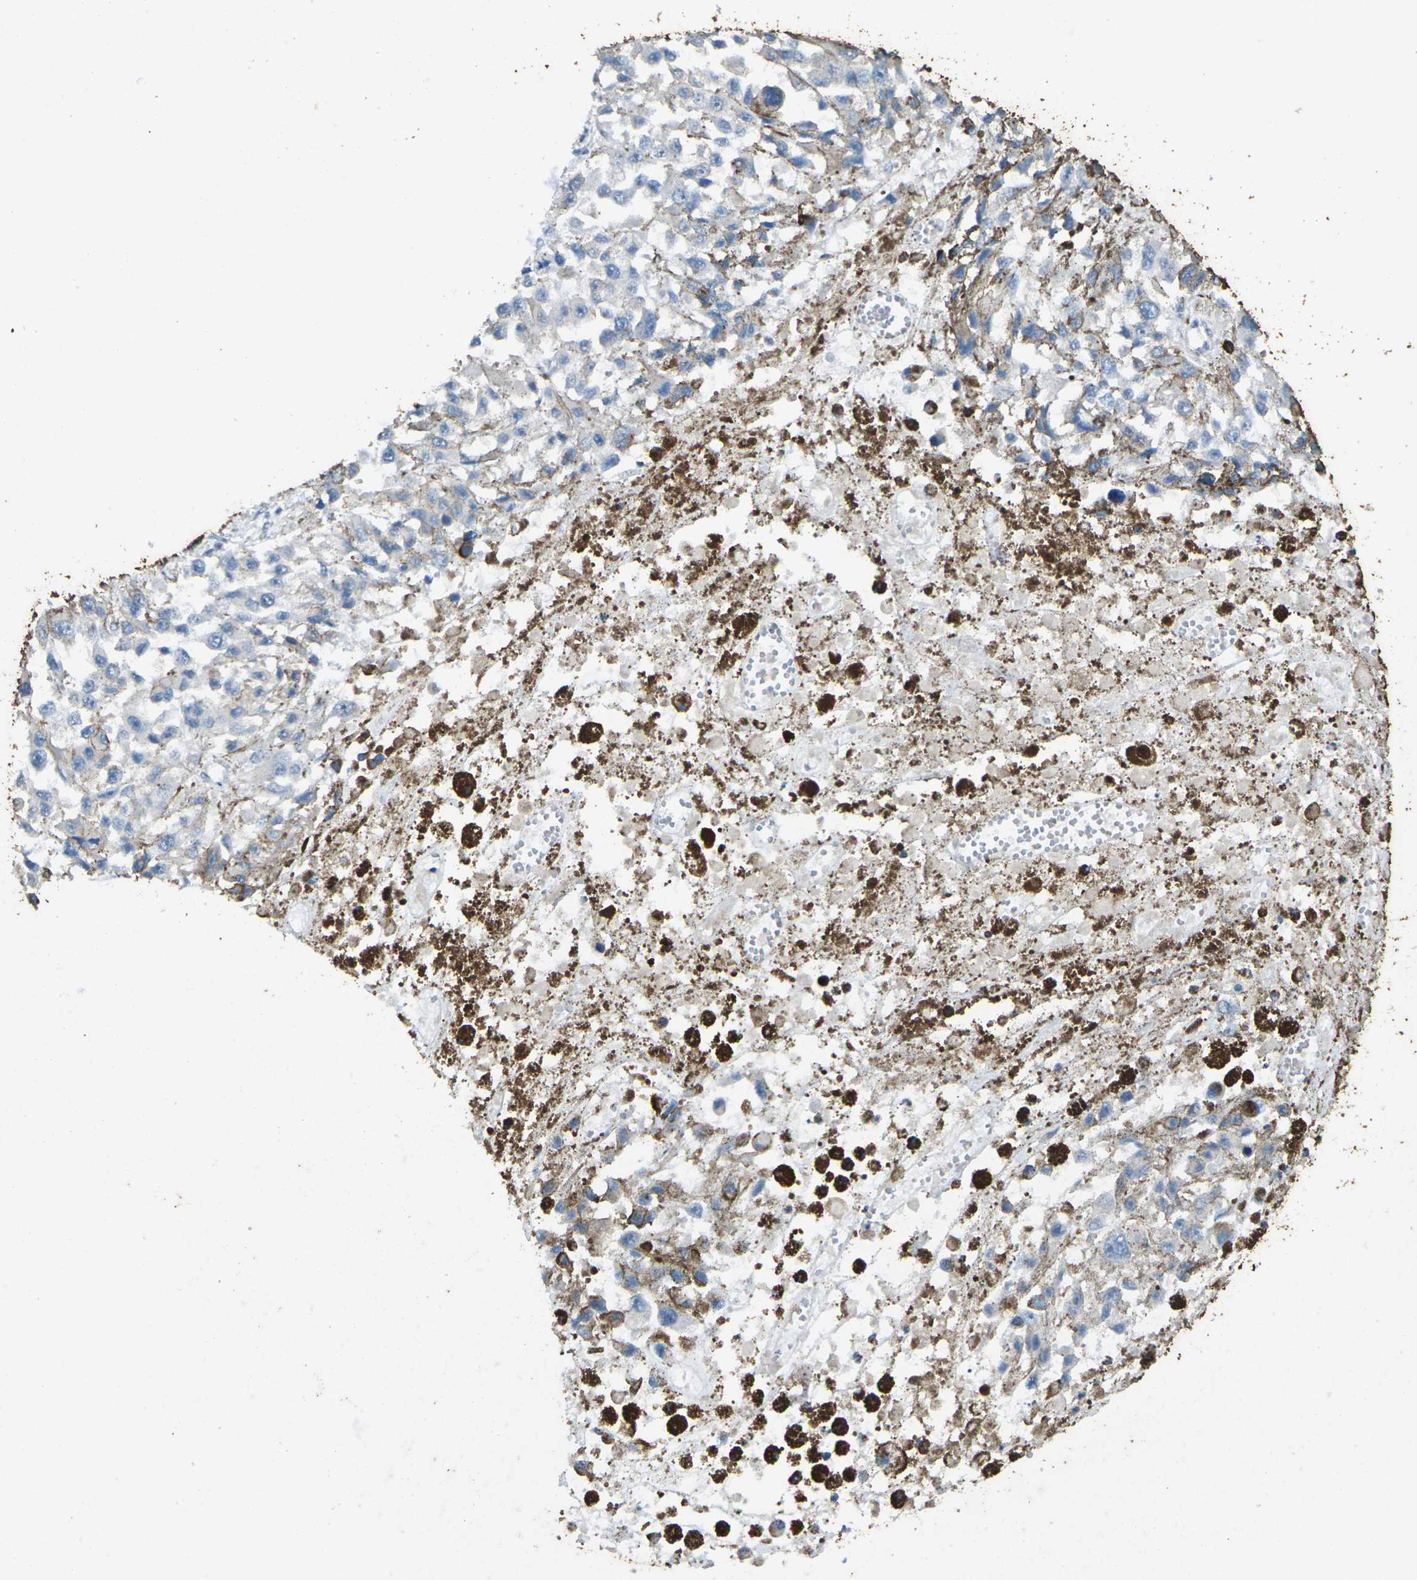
{"staining": {"intensity": "negative", "quantity": "none", "location": "none"}, "tissue": "melanoma", "cell_type": "Tumor cells", "image_type": "cancer", "snomed": [{"axis": "morphology", "description": "Malignant melanoma, Metastatic site"}, {"axis": "topography", "description": "Lymph node"}], "caption": "Tumor cells show no significant expression in melanoma. Nuclei are stained in blue.", "gene": "SIGLEC14", "patient": {"sex": "male", "age": 59}}